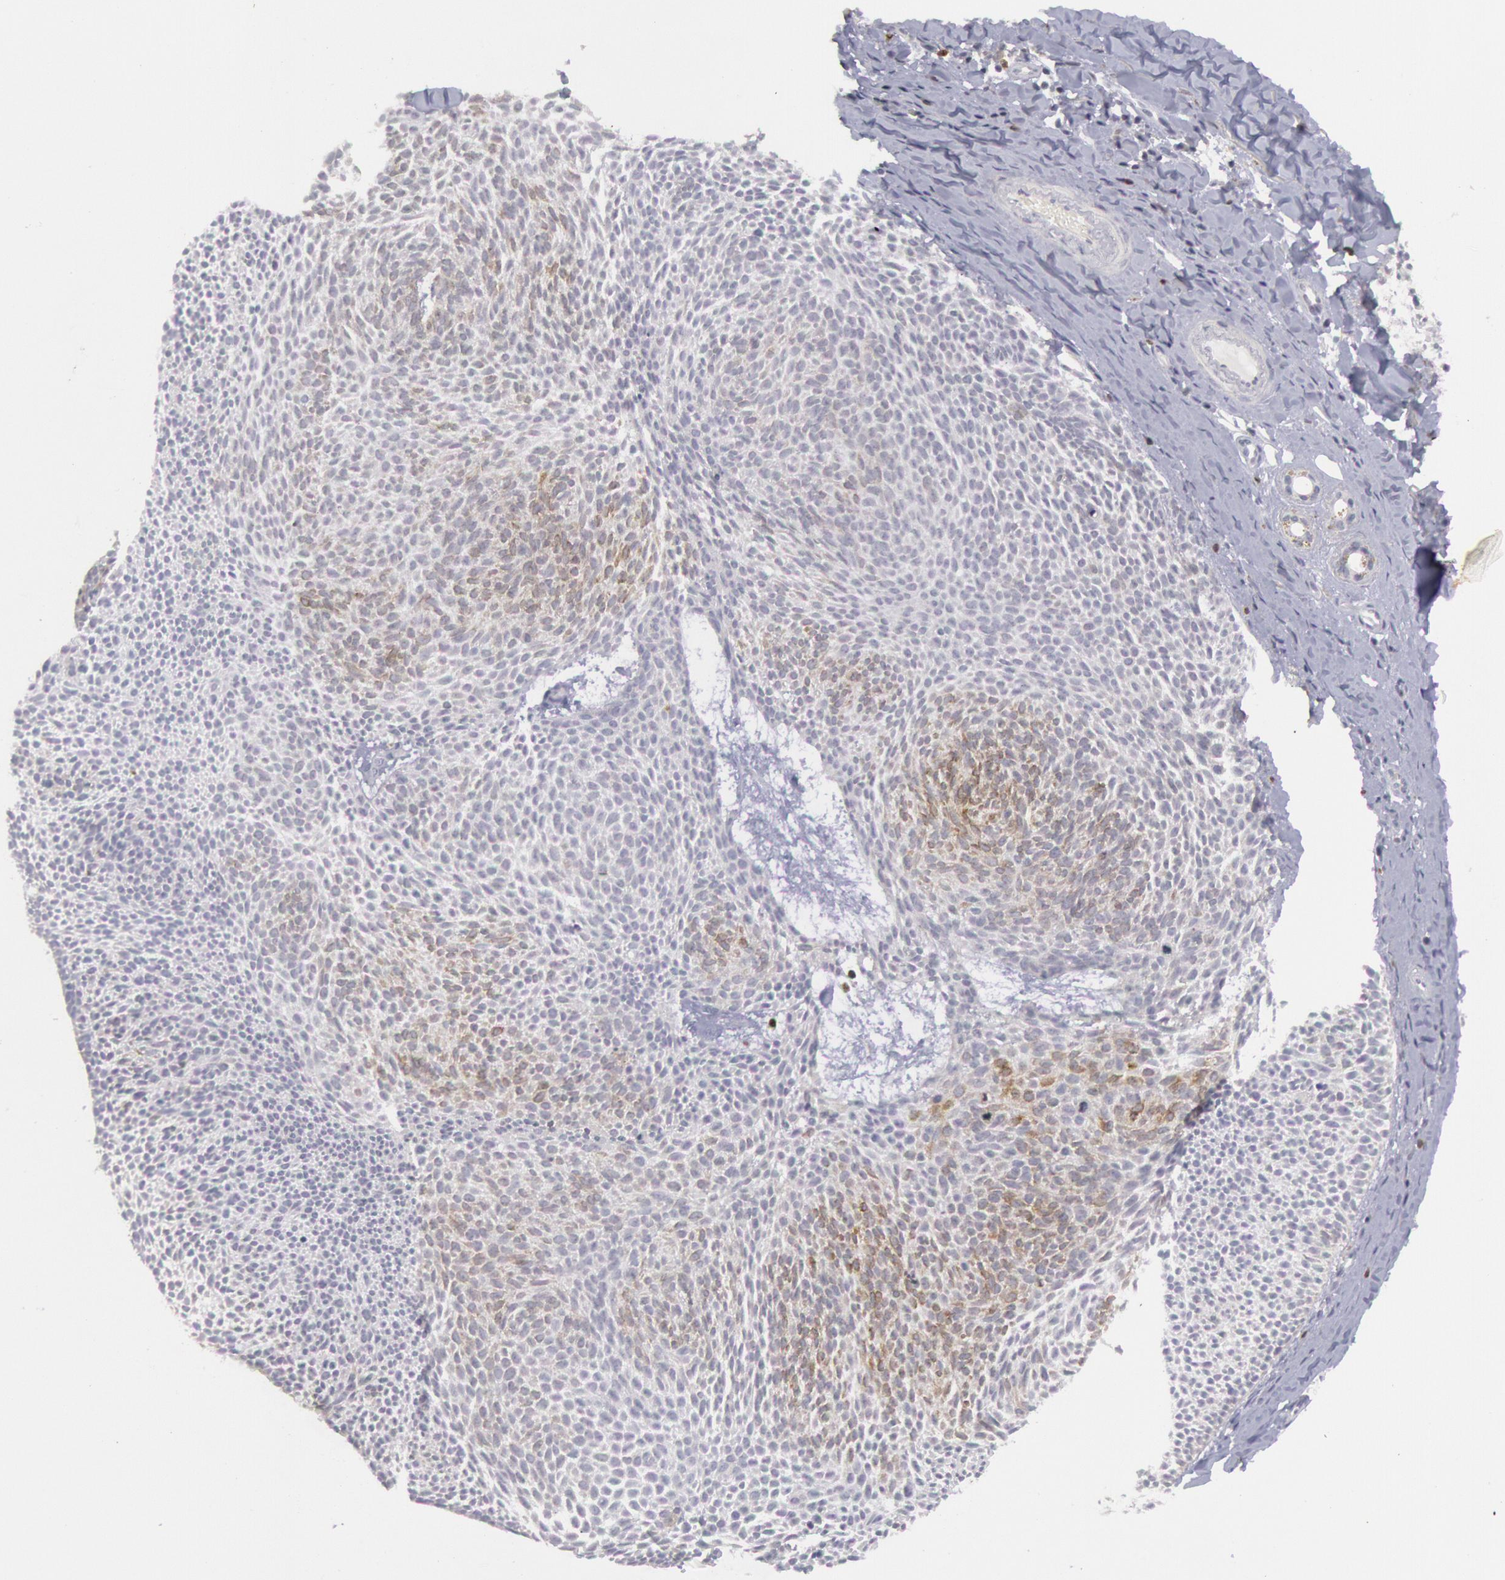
{"staining": {"intensity": "moderate", "quantity": "<25%", "location": "cytoplasmic/membranous"}, "tissue": "skin cancer", "cell_type": "Tumor cells", "image_type": "cancer", "snomed": [{"axis": "morphology", "description": "Basal cell carcinoma"}, {"axis": "topography", "description": "Skin"}], "caption": "The immunohistochemical stain labels moderate cytoplasmic/membranous staining in tumor cells of skin basal cell carcinoma tissue.", "gene": "PTGS2", "patient": {"sex": "male", "age": 84}}